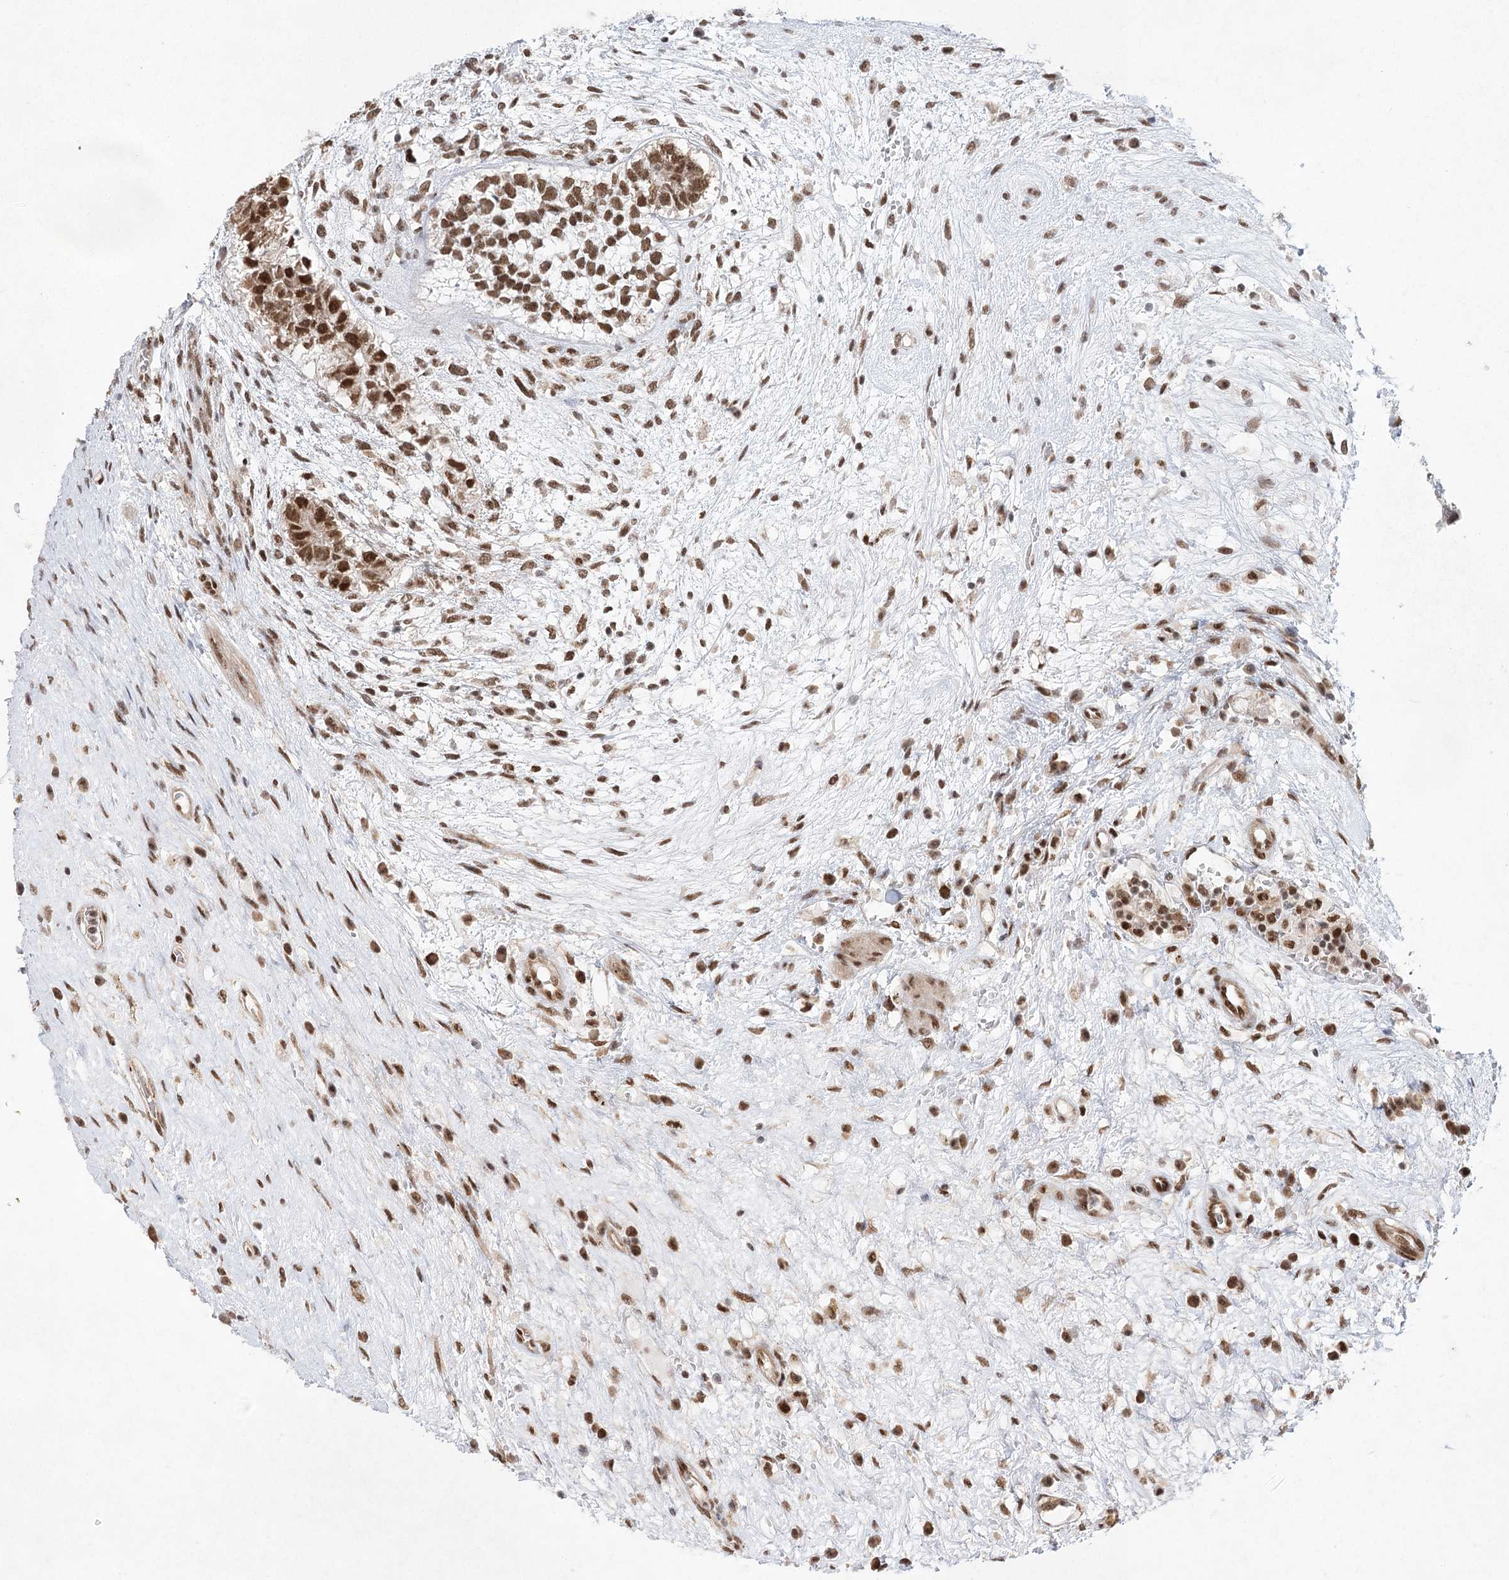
{"staining": {"intensity": "strong", "quantity": ">75%", "location": "nuclear"}, "tissue": "testis cancer", "cell_type": "Tumor cells", "image_type": "cancer", "snomed": [{"axis": "morphology", "description": "Carcinoma, Embryonal, NOS"}, {"axis": "topography", "description": "Testis"}], "caption": "Protein positivity by IHC demonstrates strong nuclear expression in approximately >75% of tumor cells in embryonal carcinoma (testis).", "gene": "ZCCHC8", "patient": {"sex": "male", "age": 26}}